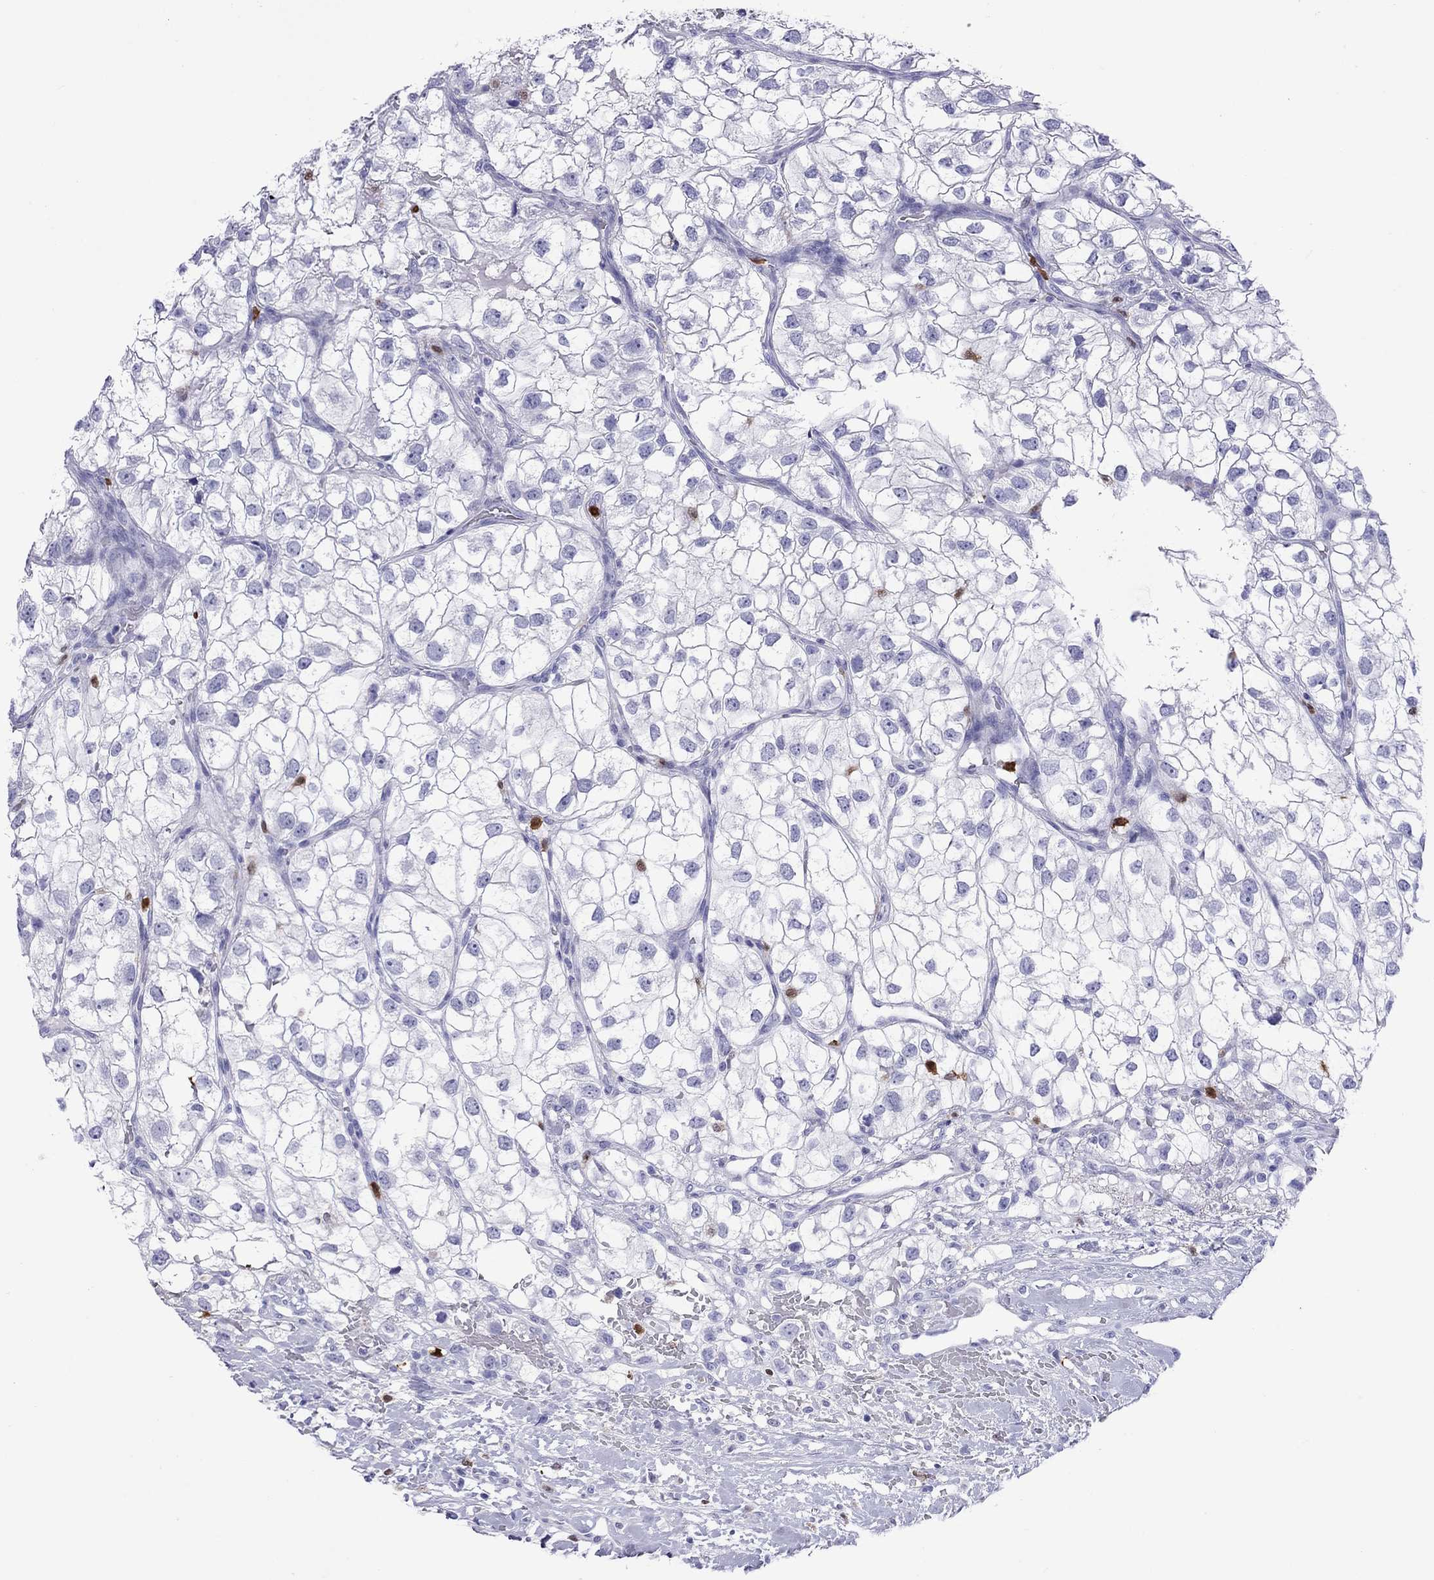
{"staining": {"intensity": "negative", "quantity": "none", "location": "none"}, "tissue": "renal cancer", "cell_type": "Tumor cells", "image_type": "cancer", "snomed": [{"axis": "morphology", "description": "Adenocarcinoma, NOS"}, {"axis": "topography", "description": "Kidney"}], "caption": "Adenocarcinoma (renal) stained for a protein using immunohistochemistry (IHC) exhibits no staining tumor cells.", "gene": "SLAMF1", "patient": {"sex": "male", "age": 59}}